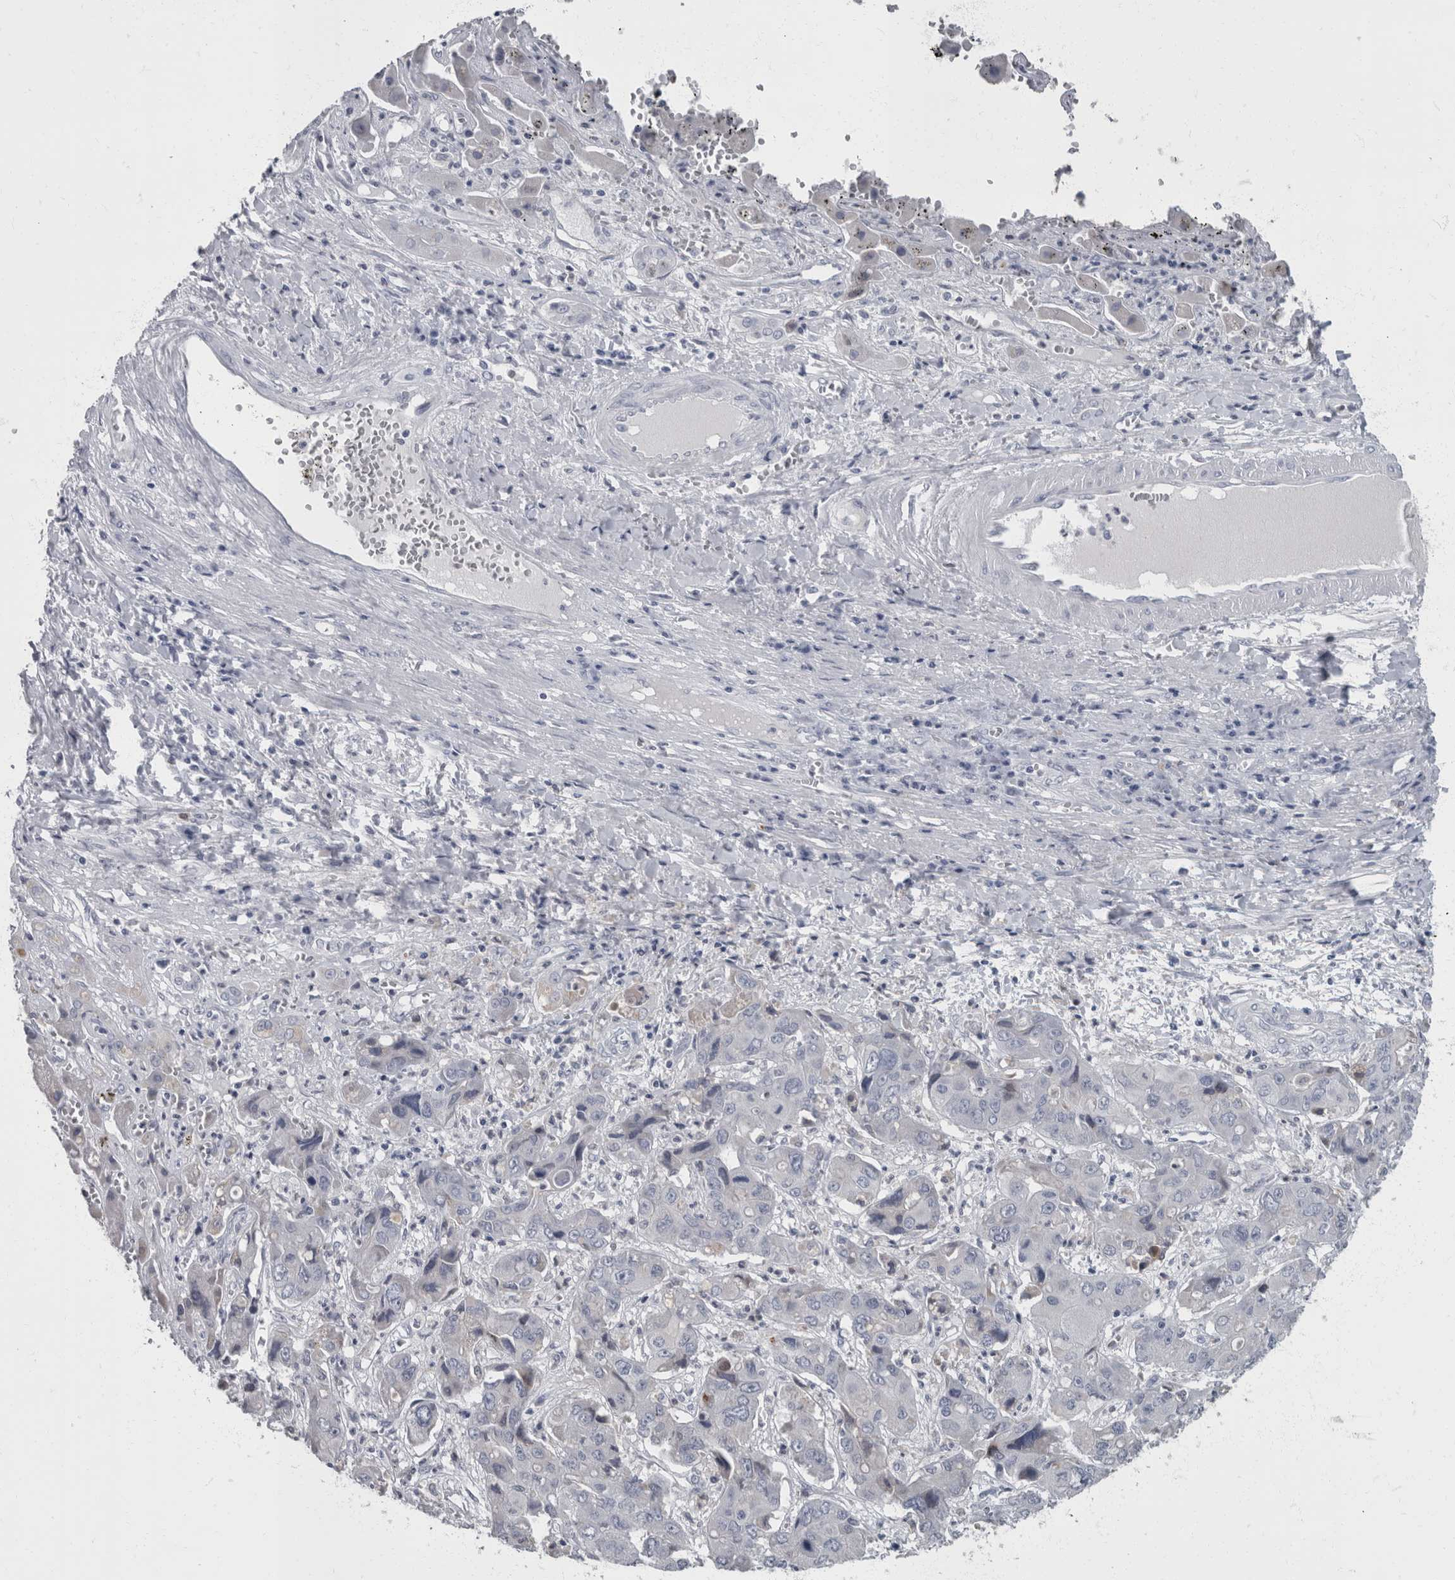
{"staining": {"intensity": "negative", "quantity": "none", "location": "none"}, "tissue": "liver cancer", "cell_type": "Tumor cells", "image_type": "cancer", "snomed": [{"axis": "morphology", "description": "Cholangiocarcinoma"}, {"axis": "topography", "description": "Liver"}], "caption": "Tumor cells are negative for protein expression in human liver cancer (cholangiocarcinoma).", "gene": "PPP1R3C", "patient": {"sex": "male", "age": 67}}